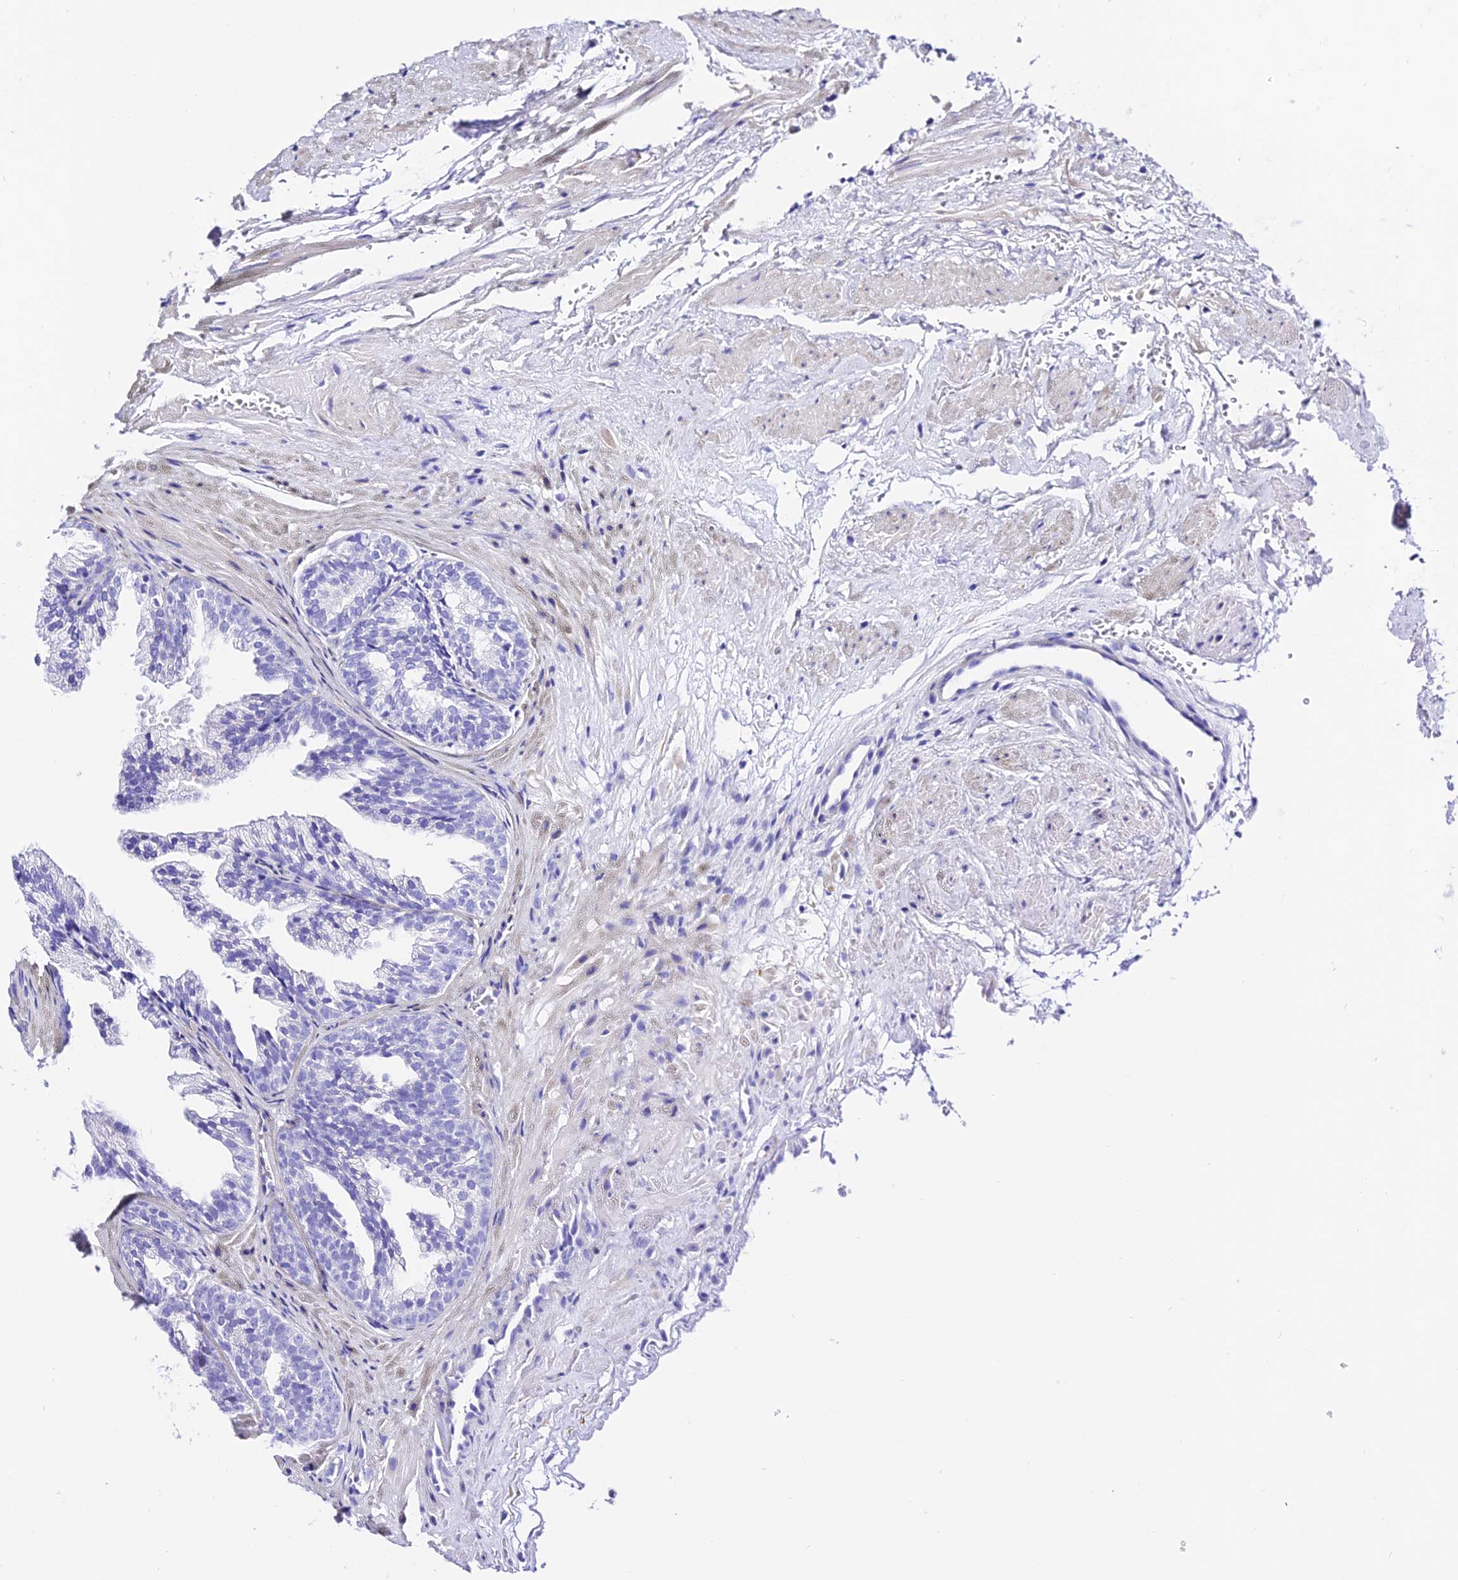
{"staining": {"intensity": "negative", "quantity": "none", "location": "none"}, "tissue": "prostate", "cell_type": "Glandular cells", "image_type": "normal", "snomed": [{"axis": "morphology", "description": "Normal tissue, NOS"}, {"axis": "topography", "description": "Prostate"}], "caption": "Glandular cells are negative for brown protein staining in normal prostate. (Brightfield microscopy of DAB (3,3'-diaminobenzidine) IHC at high magnification).", "gene": "TRMT44", "patient": {"sex": "male", "age": 76}}